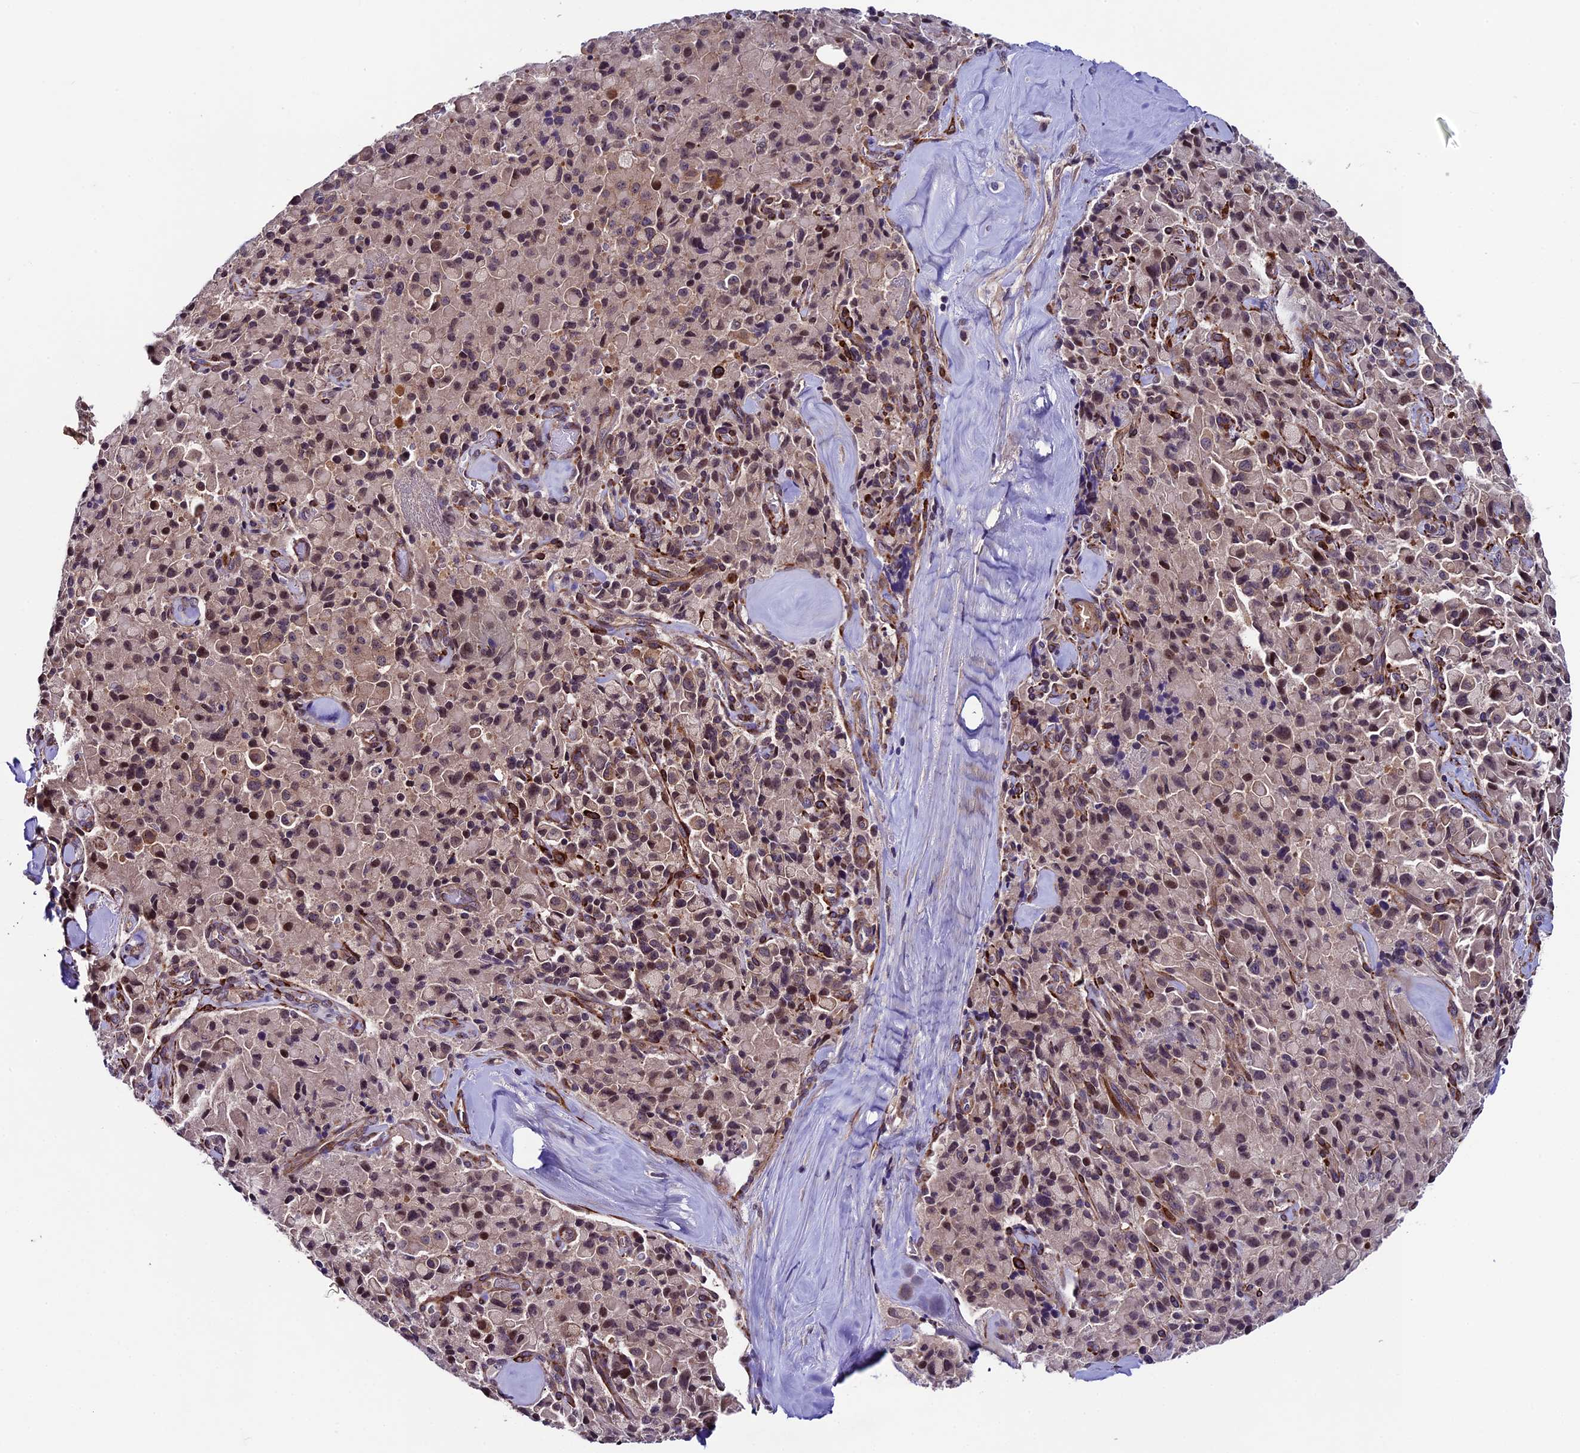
{"staining": {"intensity": "moderate", "quantity": ">75%", "location": "cytoplasmic/membranous,nuclear"}, "tissue": "pancreatic cancer", "cell_type": "Tumor cells", "image_type": "cancer", "snomed": [{"axis": "morphology", "description": "Adenocarcinoma, NOS"}, {"axis": "topography", "description": "Pancreas"}], "caption": "Immunohistochemistry photomicrograph of neoplastic tissue: pancreatic cancer (adenocarcinoma) stained using immunohistochemistry (IHC) displays medium levels of moderate protein expression localized specifically in the cytoplasmic/membranous and nuclear of tumor cells, appearing as a cytoplasmic/membranous and nuclear brown color.", "gene": "SIPA1L3", "patient": {"sex": "male", "age": 65}}